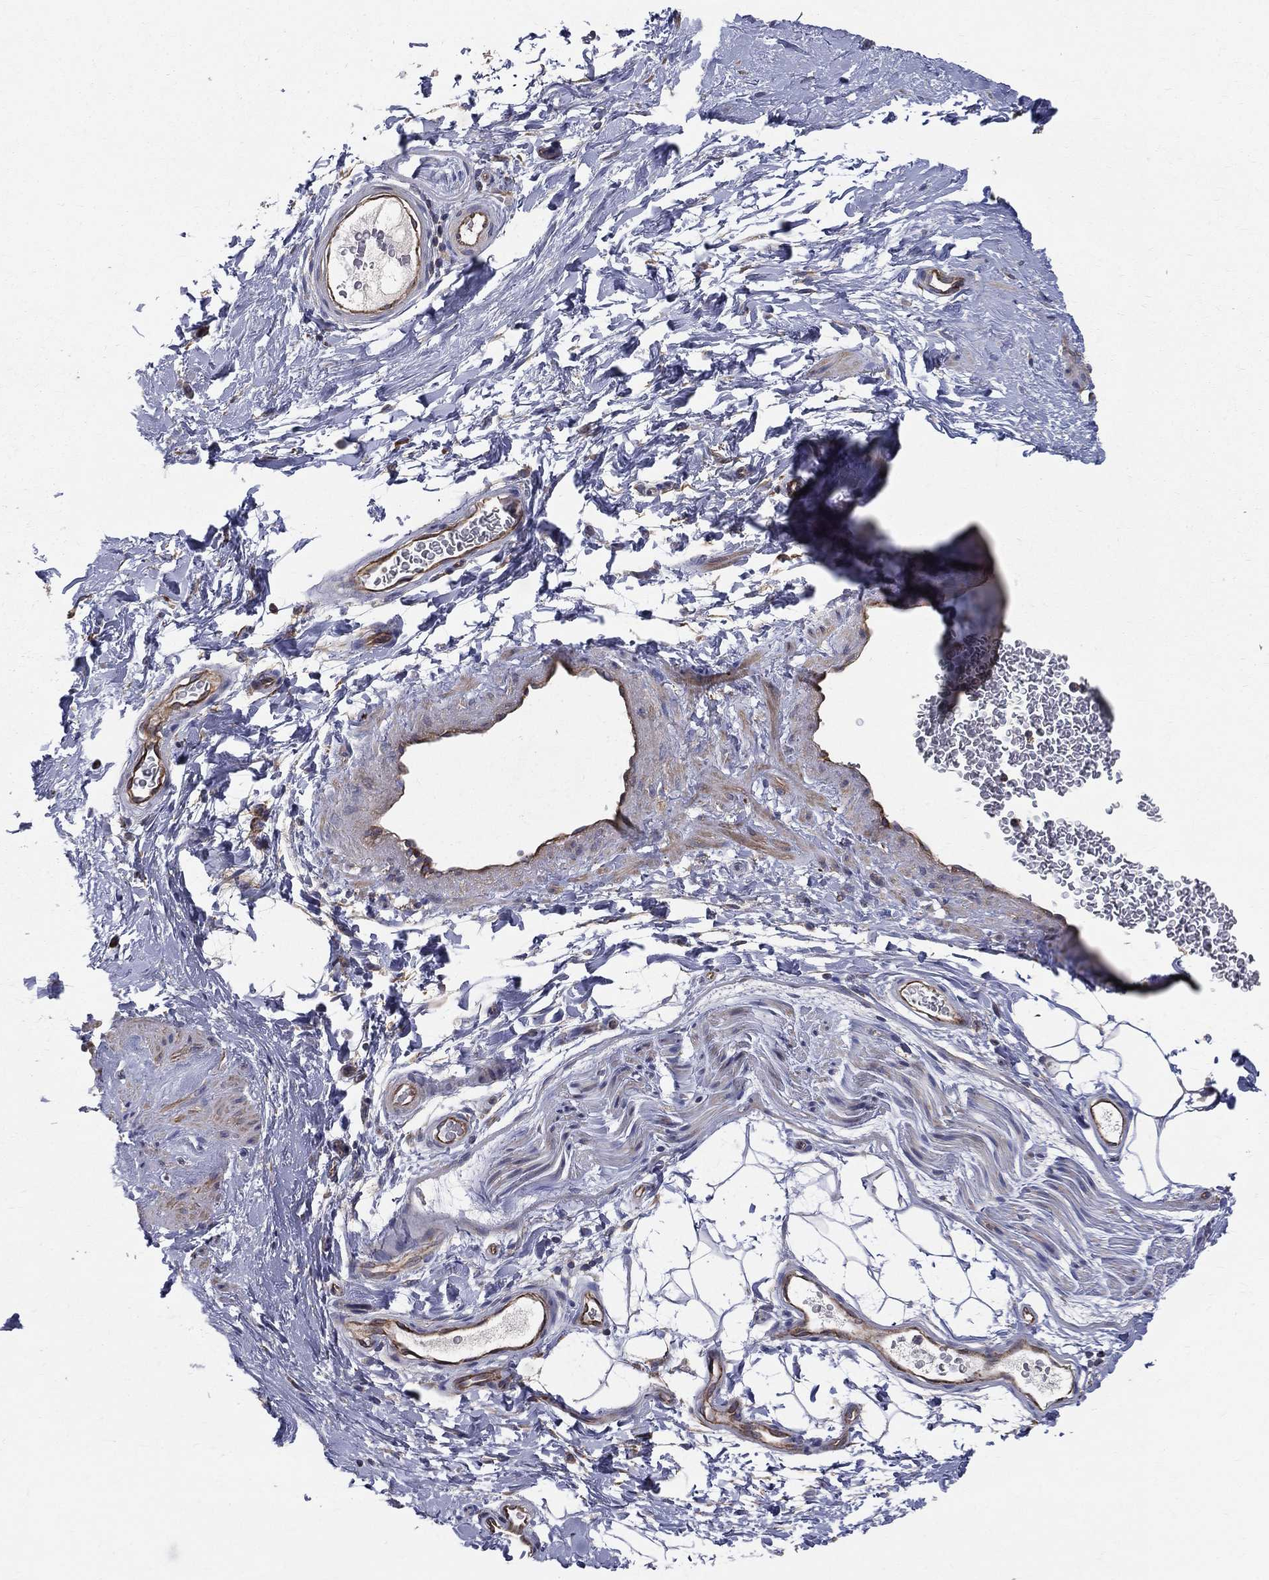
{"staining": {"intensity": "negative", "quantity": "none", "location": "none"}, "tissue": "adipose tissue", "cell_type": "Adipocytes", "image_type": "normal", "snomed": [{"axis": "morphology", "description": "Normal tissue, NOS"}, {"axis": "topography", "description": "Soft tissue"}, {"axis": "topography", "description": "Vascular tissue"}], "caption": "Immunohistochemistry of normal adipose tissue shows no expression in adipocytes. (Immunohistochemistry, brightfield microscopy, high magnification).", "gene": "MIX23", "patient": {"sex": "male", "age": 41}}